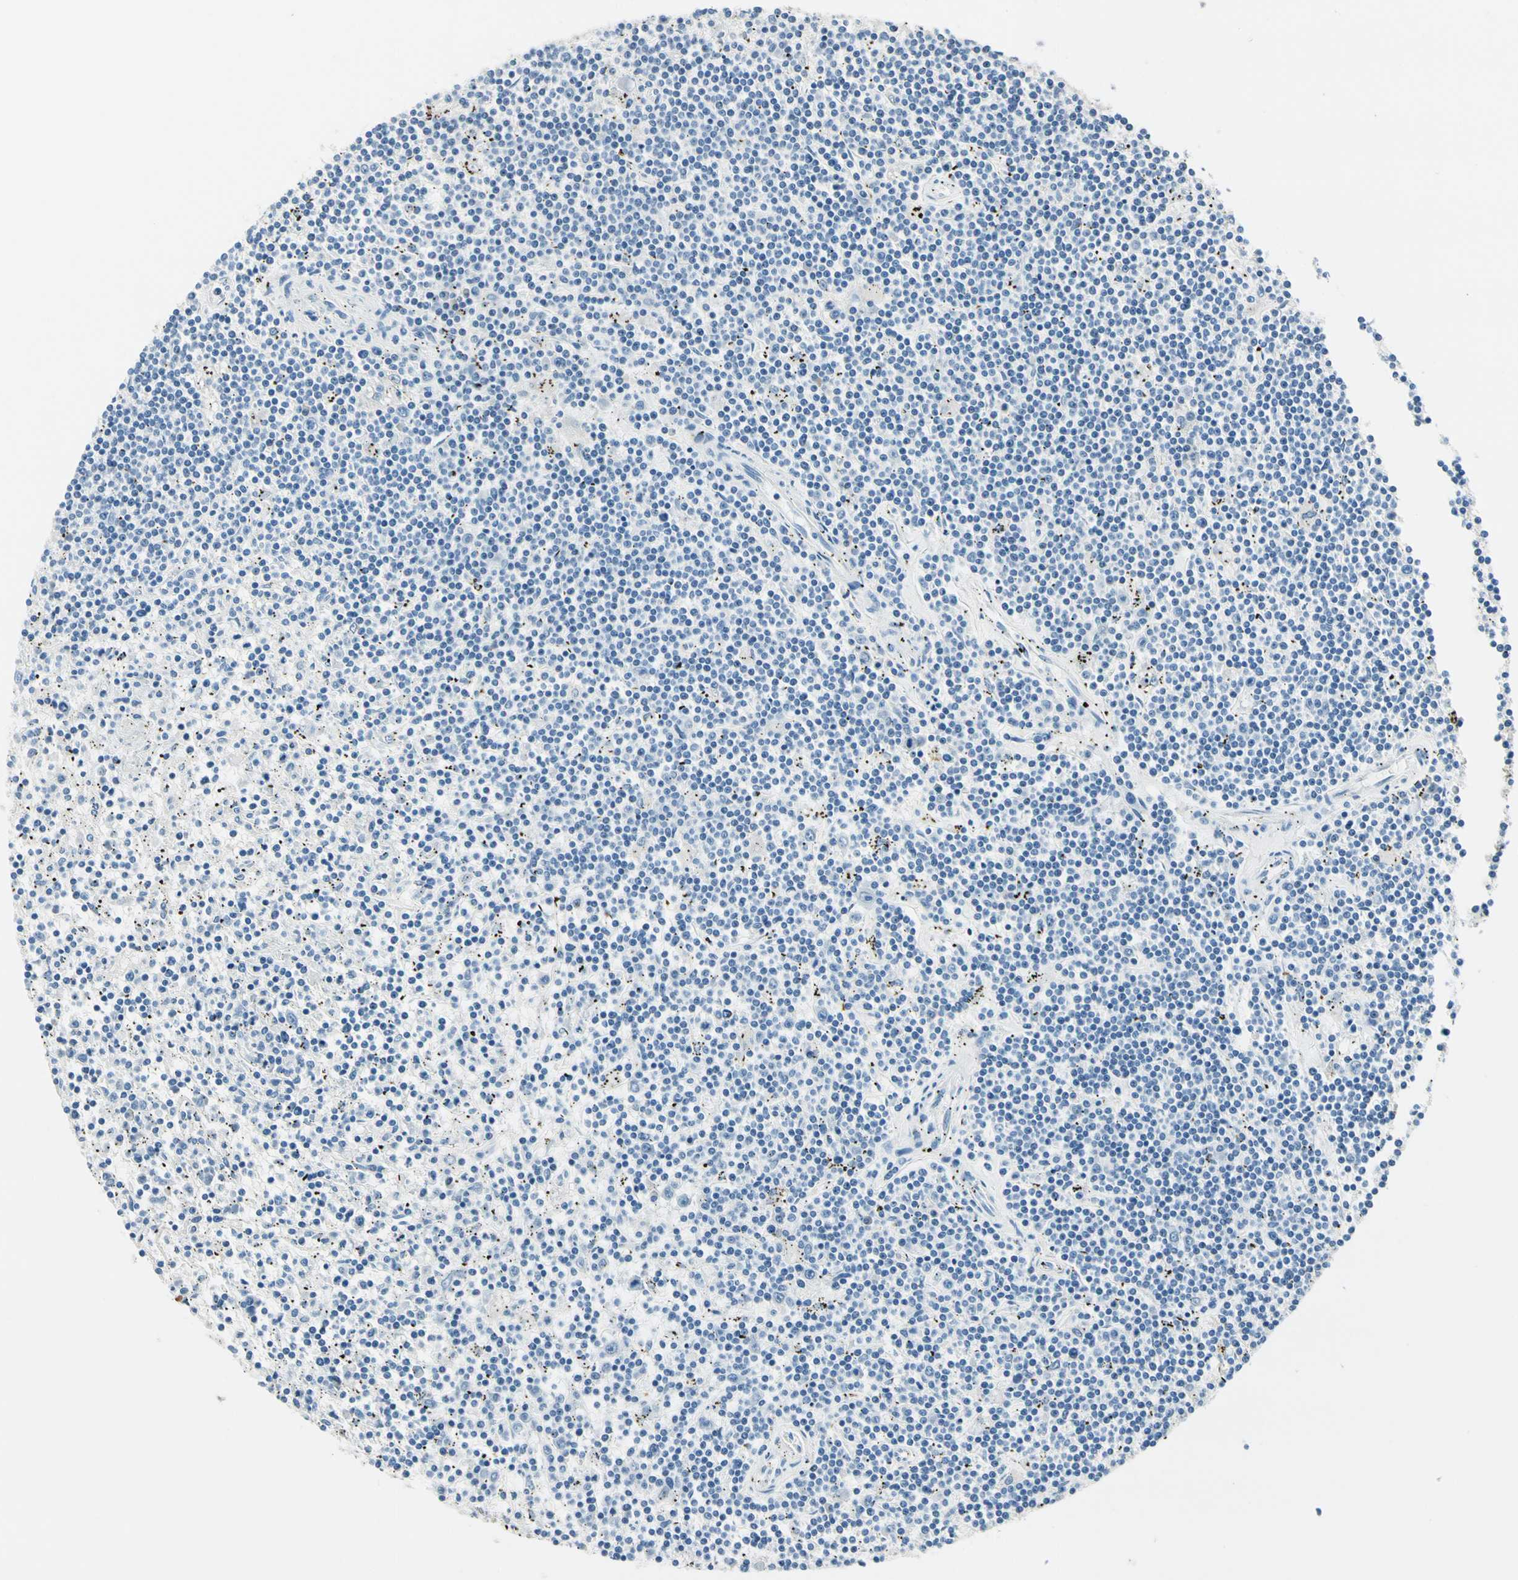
{"staining": {"intensity": "negative", "quantity": "none", "location": "none"}, "tissue": "lymphoma", "cell_type": "Tumor cells", "image_type": "cancer", "snomed": [{"axis": "morphology", "description": "Malignant lymphoma, non-Hodgkin's type, Low grade"}, {"axis": "topography", "description": "Spleen"}], "caption": "Micrograph shows no significant protein positivity in tumor cells of malignant lymphoma, non-Hodgkin's type (low-grade). (Immunohistochemistry, brightfield microscopy, high magnification).", "gene": "TGFBR3", "patient": {"sex": "male", "age": 76}}